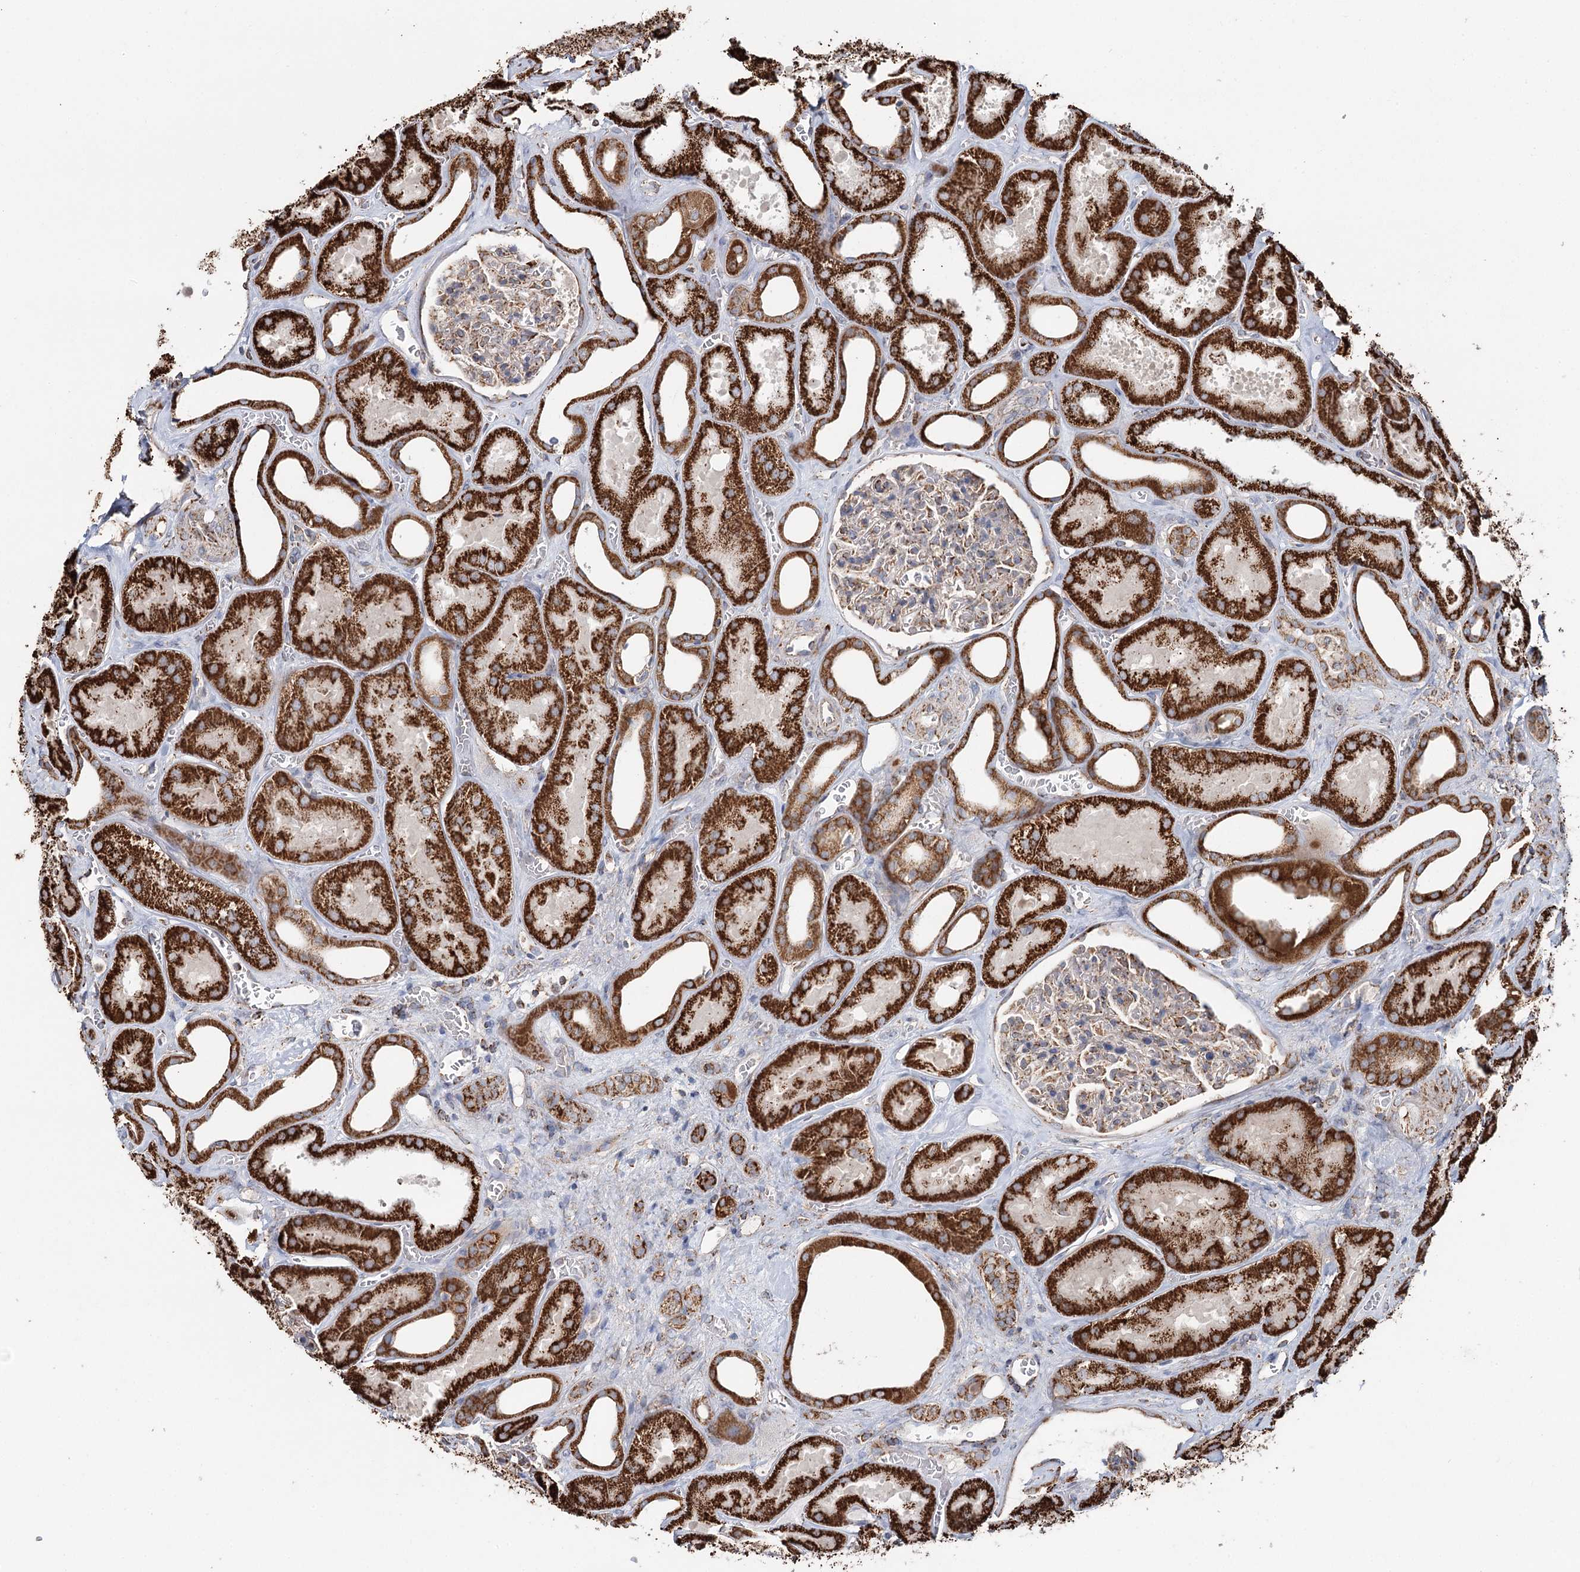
{"staining": {"intensity": "weak", "quantity": "25%-75%", "location": "cytoplasmic/membranous"}, "tissue": "kidney", "cell_type": "Cells in glomeruli", "image_type": "normal", "snomed": [{"axis": "morphology", "description": "Normal tissue, NOS"}, {"axis": "morphology", "description": "Adenocarcinoma, NOS"}, {"axis": "topography", "description": "Kidney"}], "caption": "Brown immunohistochemical staining in unremarkable kidney demonstrates weak cytoplasmic/membranous staining in about 25%-75% of cells in glomeruli.", "gene": "APH1A", "patient": {"sex": "female", "age": 68}}